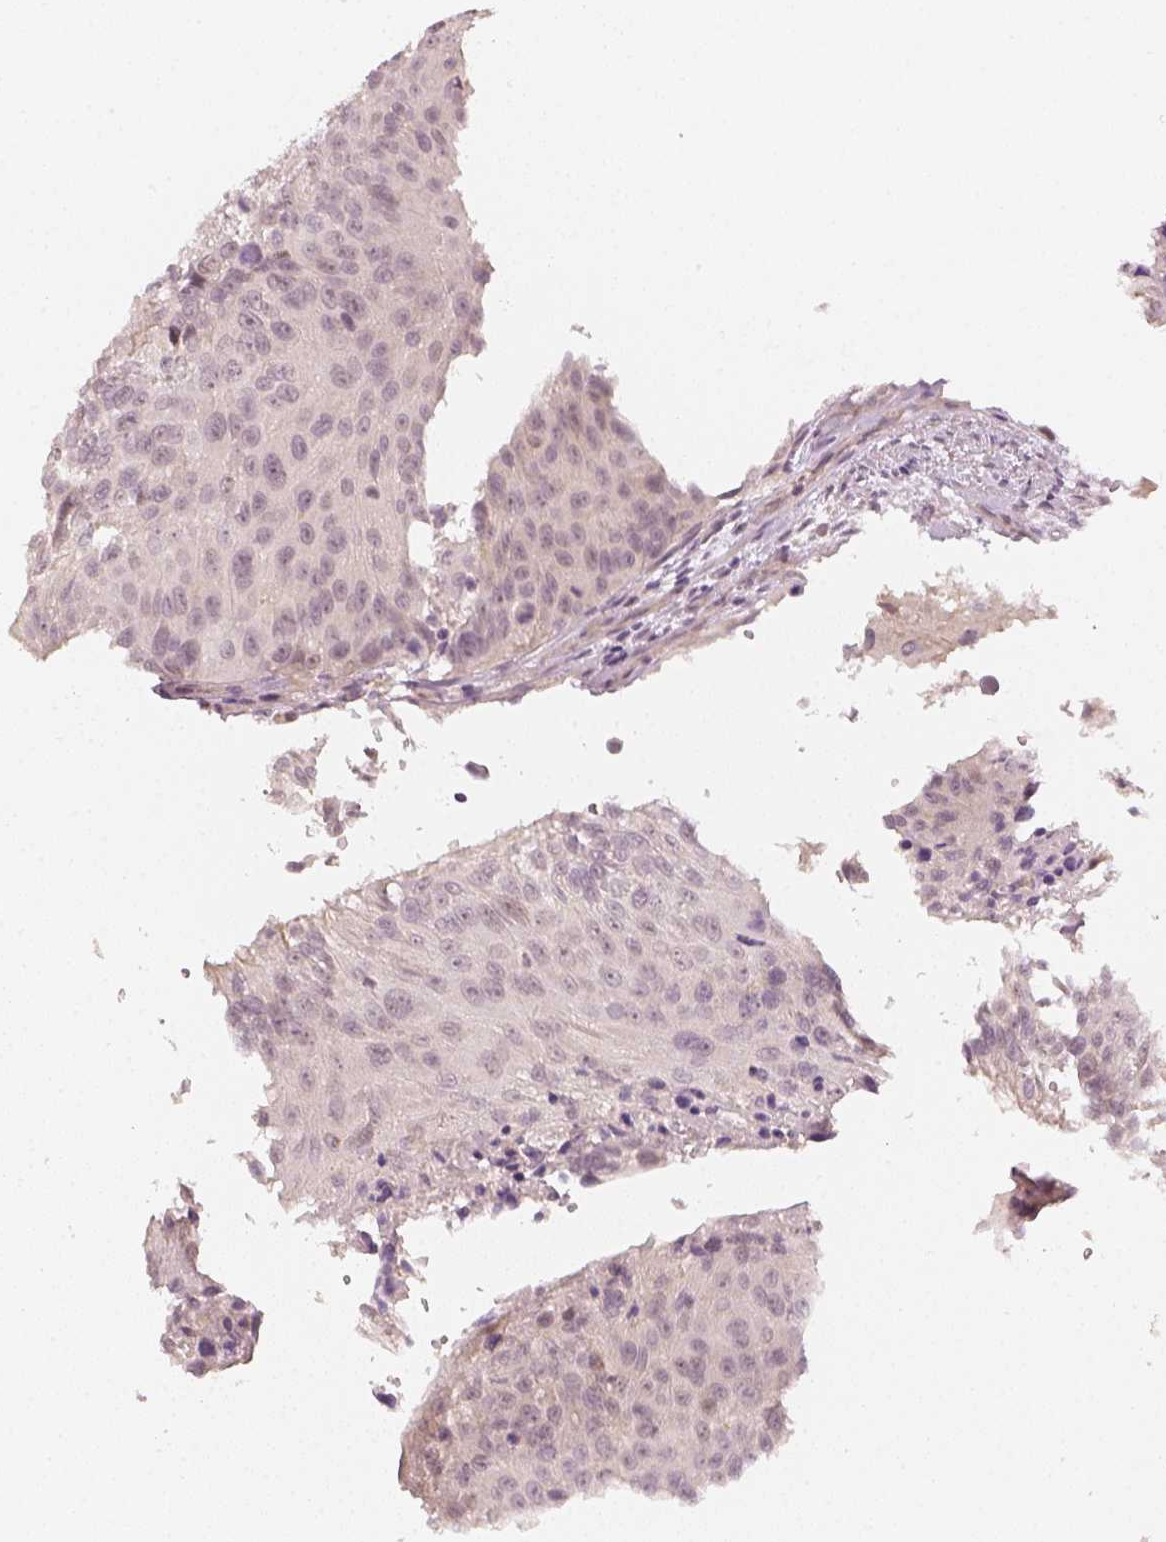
{"staining": {"intensity": "negative", "quantity": "none", "location": "none"}, "tissue": "urothelial cancer", "cell_type": "Tumor cells", "image_type": "cancer", "snomed": [{"axis": "morphology", "description": "Urothelial carcinoma, NOS"}, {"axis": "topography", "description": "Urinary bladder"}], "caption": "Transitional cell carcinoma was stained to show a protein in brown. There is no significant staining in tumor cells.", "gene": "EAF2", "patient": {"sex": "male", "age": 55}}